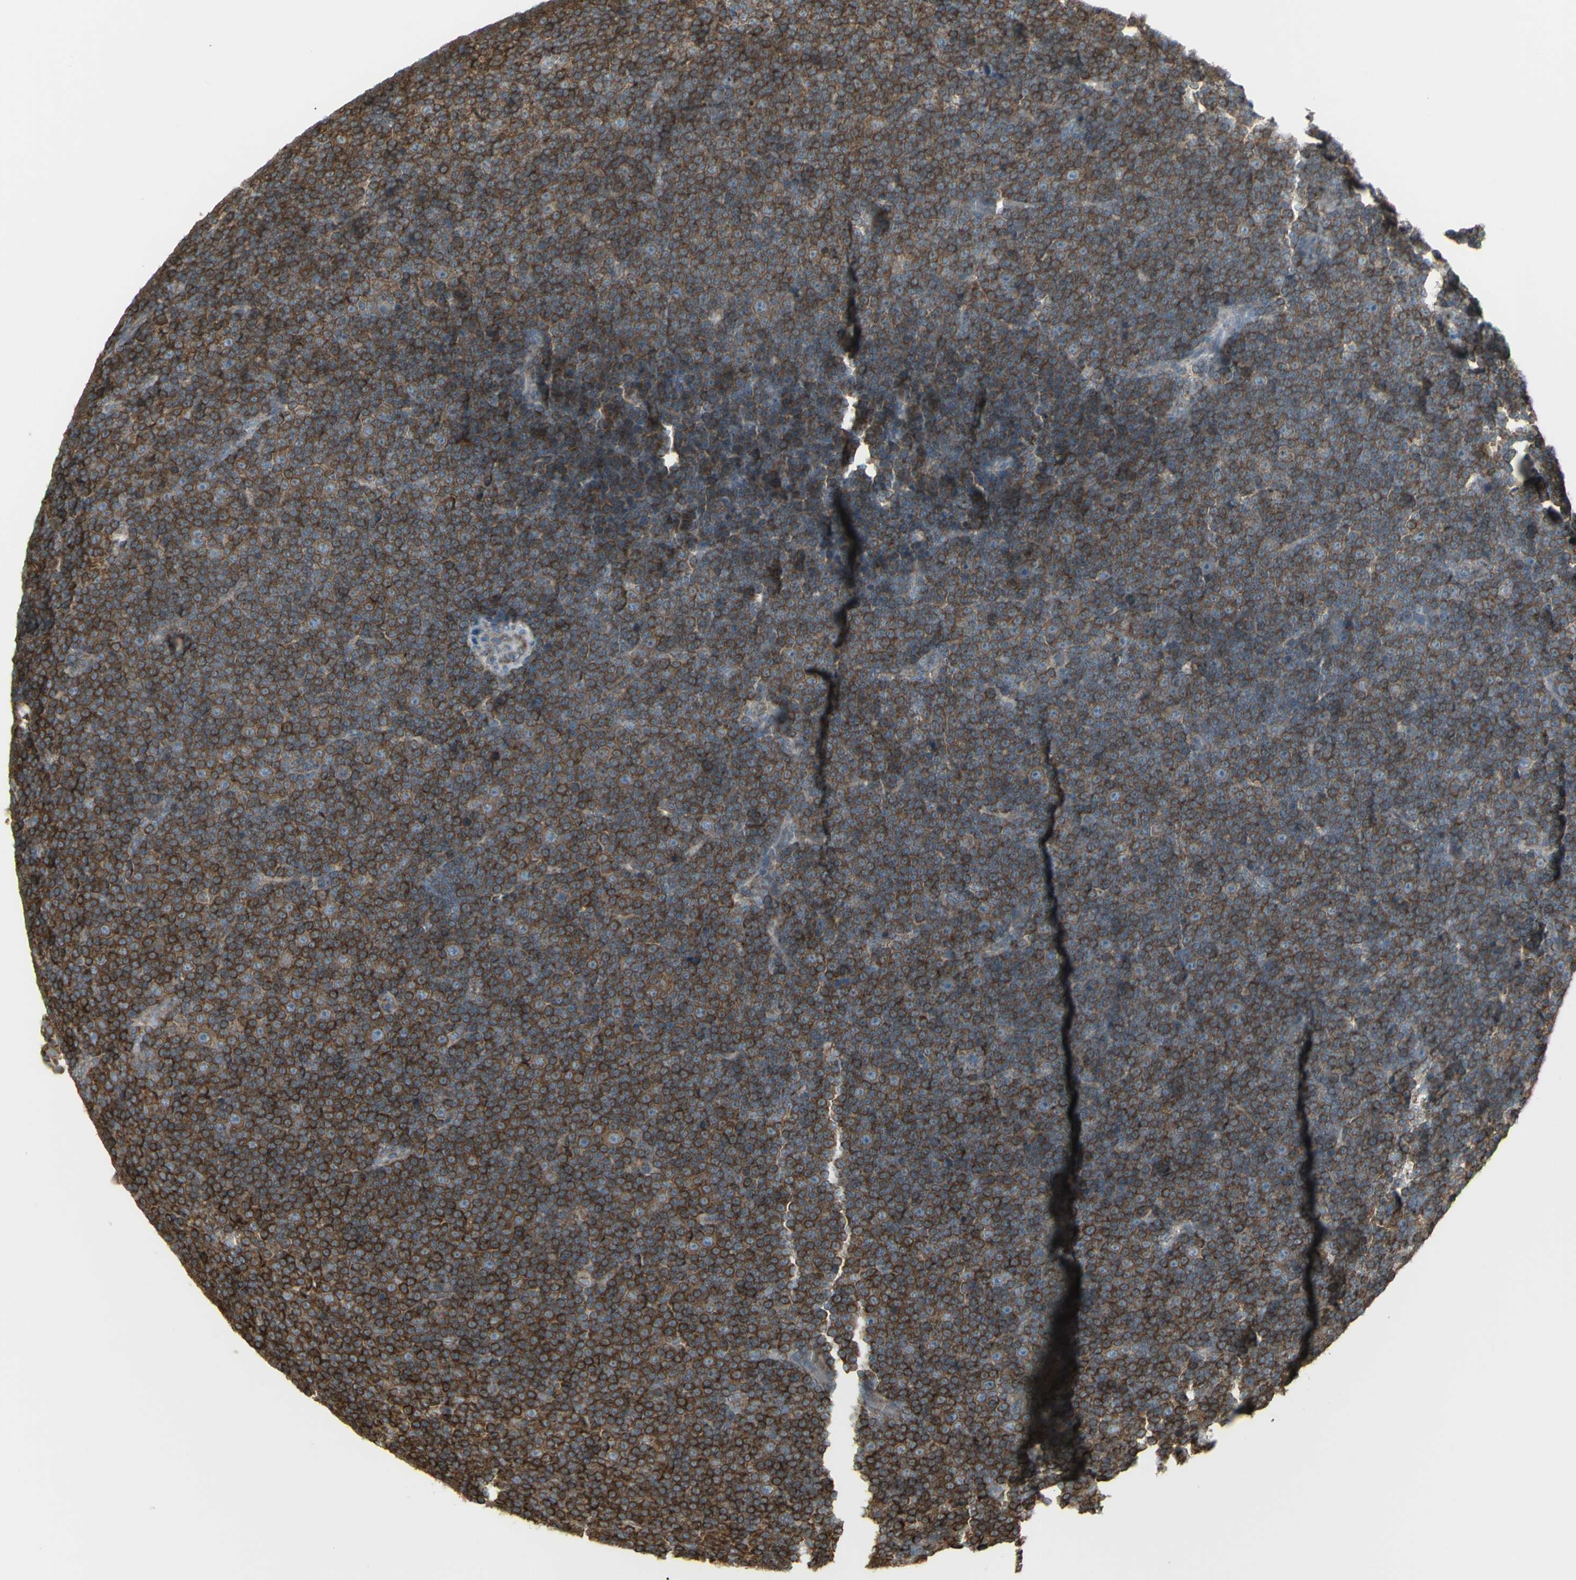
{"staining": {"intensity": "strong", "quantity": ">75%", "location": "cytoplasmic/membranous"}, "tissue": "lymphoma", "cell_type": "Tumor cells", "image_type": "cancer", "snomed": [{"axis": "morphology", "description": "Malignant lymphoma, non-Hodgkin's type, Low grade"}, {"axis": "topography", "description": "Lymph node"}], "caption": "An image of human lymphoma stained for a protein demonstrates strong cytoplasmic/membranous brown staining in tumor cells.", "gene": "FKBP3", "patient": {"sex": "female", "age": 67}}